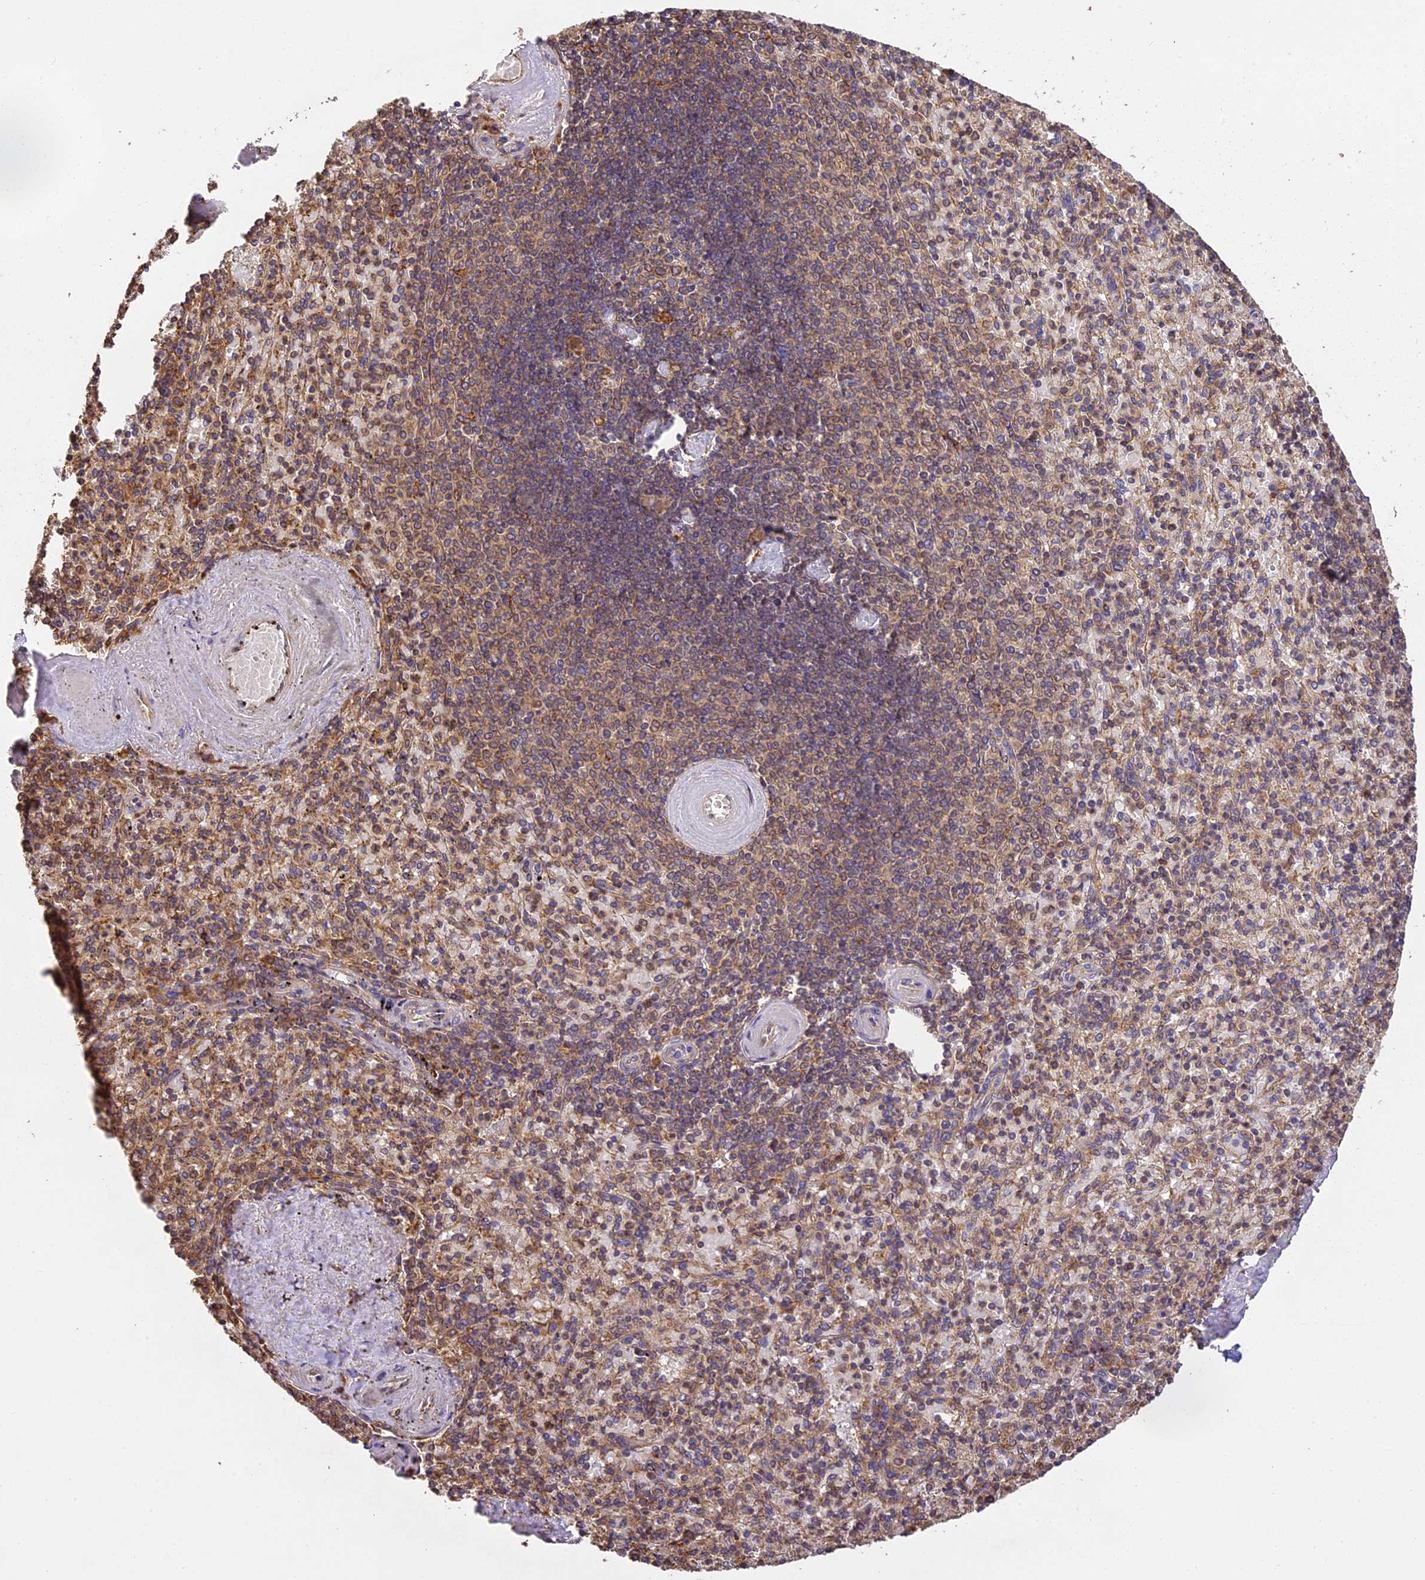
{"staining": {"intensity": "moderate", "quantity": "25%-75%", "location": "cytoplasmic/membranous"}, "tissue": "spleen", "cell_type": "Cells in red pulp", "image_type": "normal", "snomed": [{"axis": "morphology", "description": "Normal tissue, NOS"}, {"axis": "topography", "description": "Spleen"}], "caption": "Protein expression analysis of normal spleen shows moderate cytoplasmic/membranous staining in about 25%-75% of cells in red pulp. (Stains: DAB (3,3'-diaminobenzidine) in brown, nuclei in blue, Microscopy: brightfield microscopy at high magnification).", "gene": "BRAP", "patient": {"sex": "male", "age": 82}}